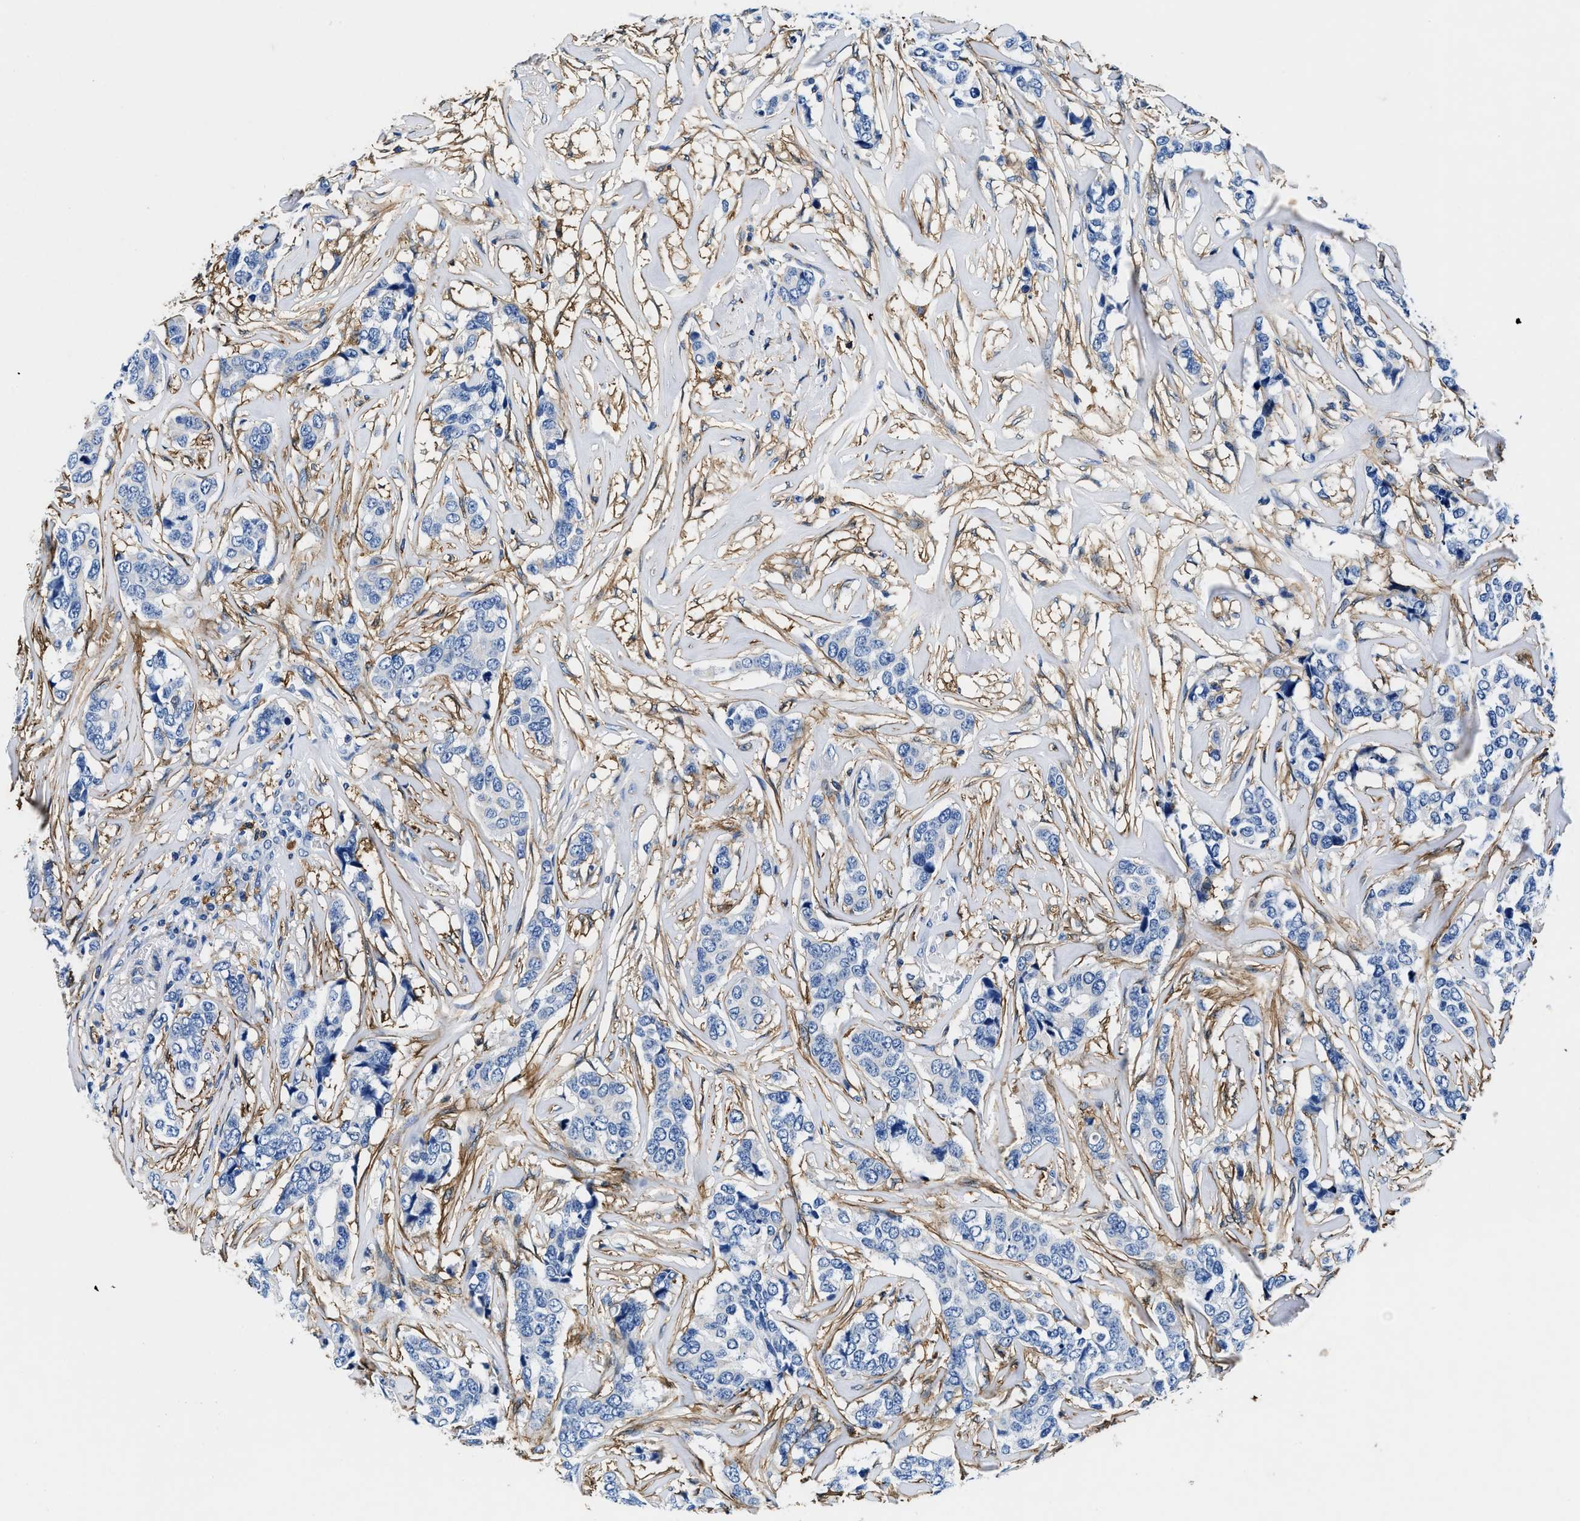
{"staining": {"intensity": "negative", "quantity": "none", "location": "none"}, "tissue": "breast cancer", "cell_type": "Tumor cells", "image_type": "cancer", "snomed": [{"axis": "morphology", "description": "Lobular carcinoma"}, {"axis": "topography", "description": "Breast"}], "caption": "This is an IHC image of human lobular carcinoma (breast). There is no positivity in tumor cells.", "gene": "TEX261", "patient": {"sex": "female", "age": 59}}